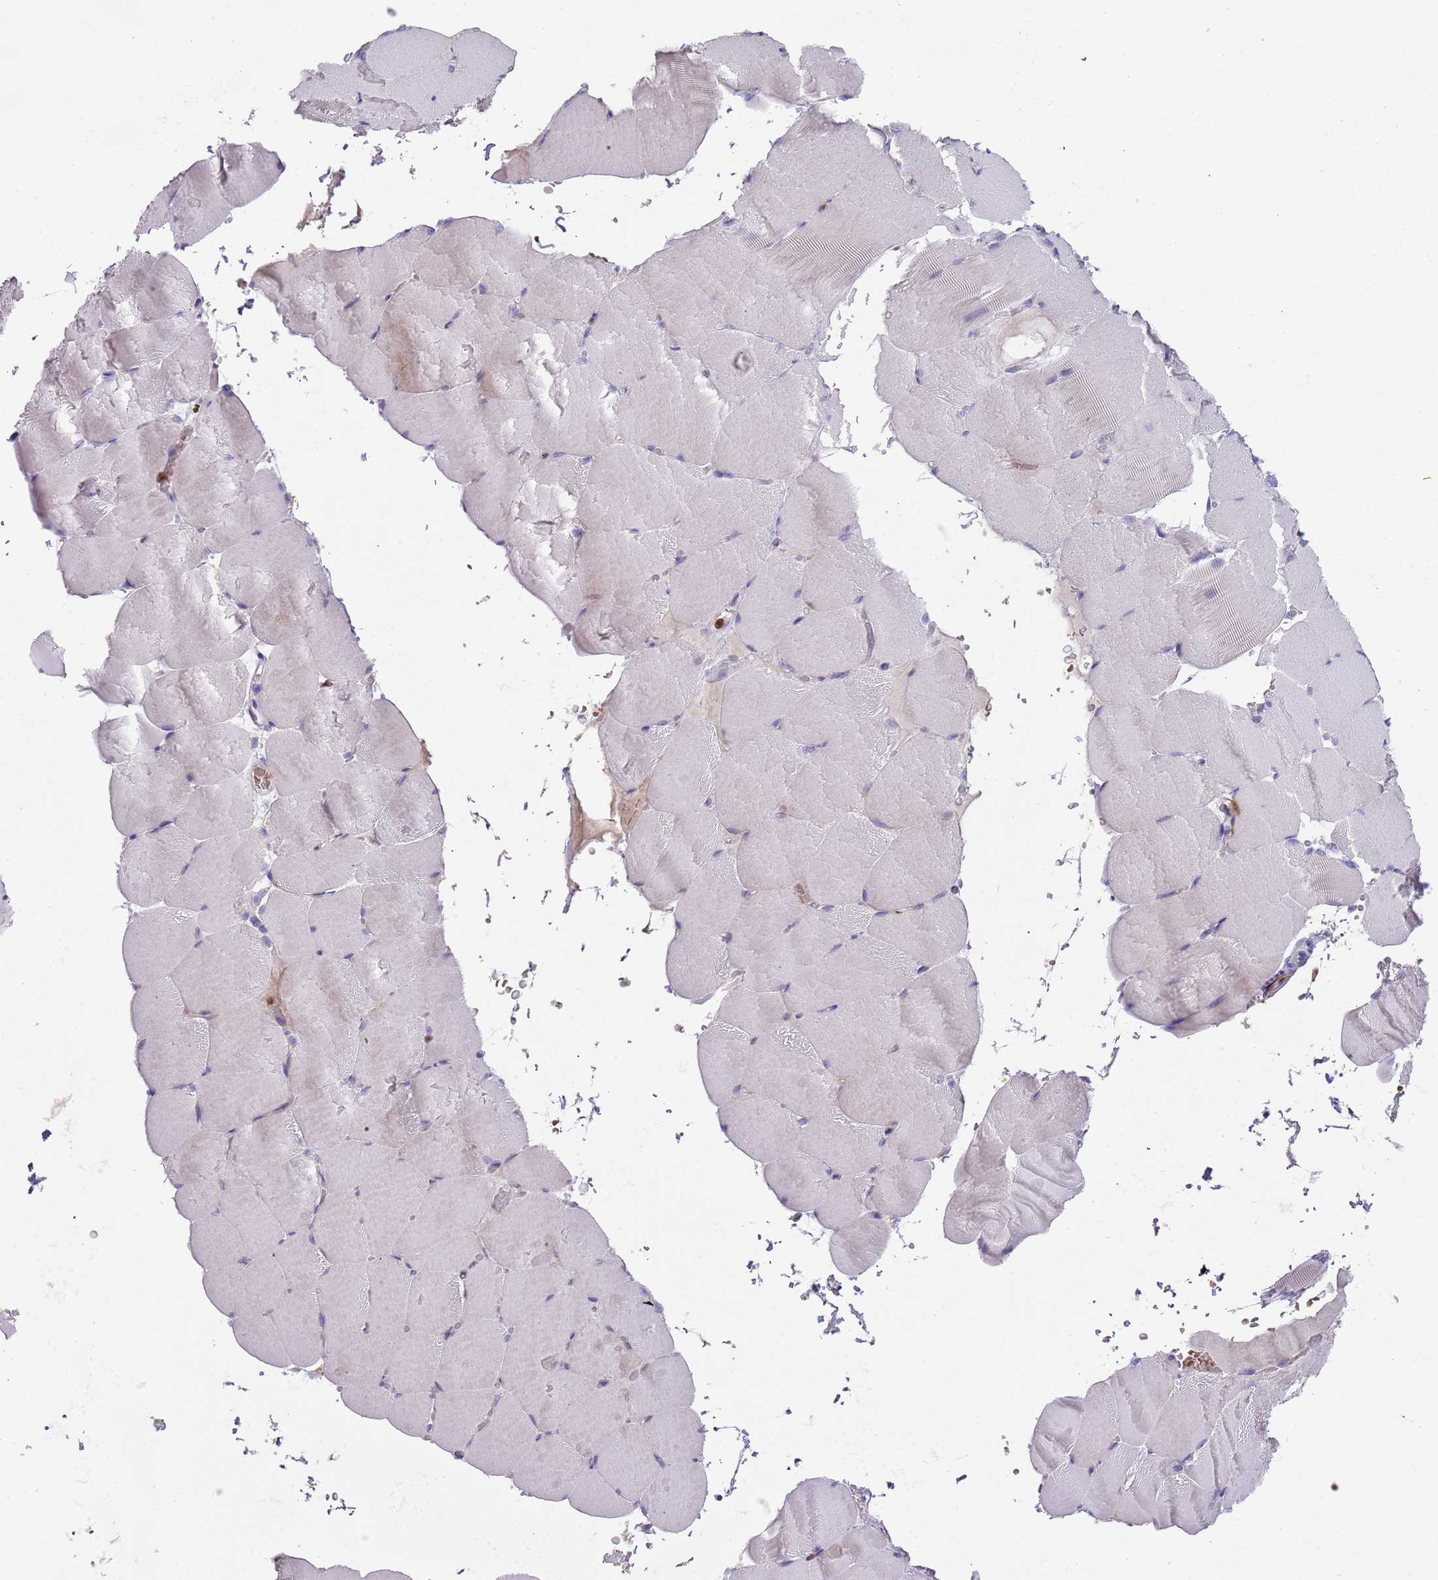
{"staining": {"intensity": "negative", "quantity": "none", "location": "none"}, "tissue": "skeletal muscle", "cell_type": "Myocytes", "image_type": "normal", "snomed": [{"axis": "morphology", "description": "Normal tissue, NOS"}, {"axis": "topography", "description": "Skeletal muscle"}, {"axis": "topography", "description": "Parathyroid gland"}], "caption": "High power microscopy image of an immunohistochemistry (IHC) micrograph of unremarkable skeletal muscle, revealing no significant staining in myocytes. The staining is performed using DAB (3,3'-diaminobenzidine) brown chromogen with nuclei counter-stained in using hematoxylin.", "gene": "TMEM251", "patient": {"sex": "female", "age": 37}}